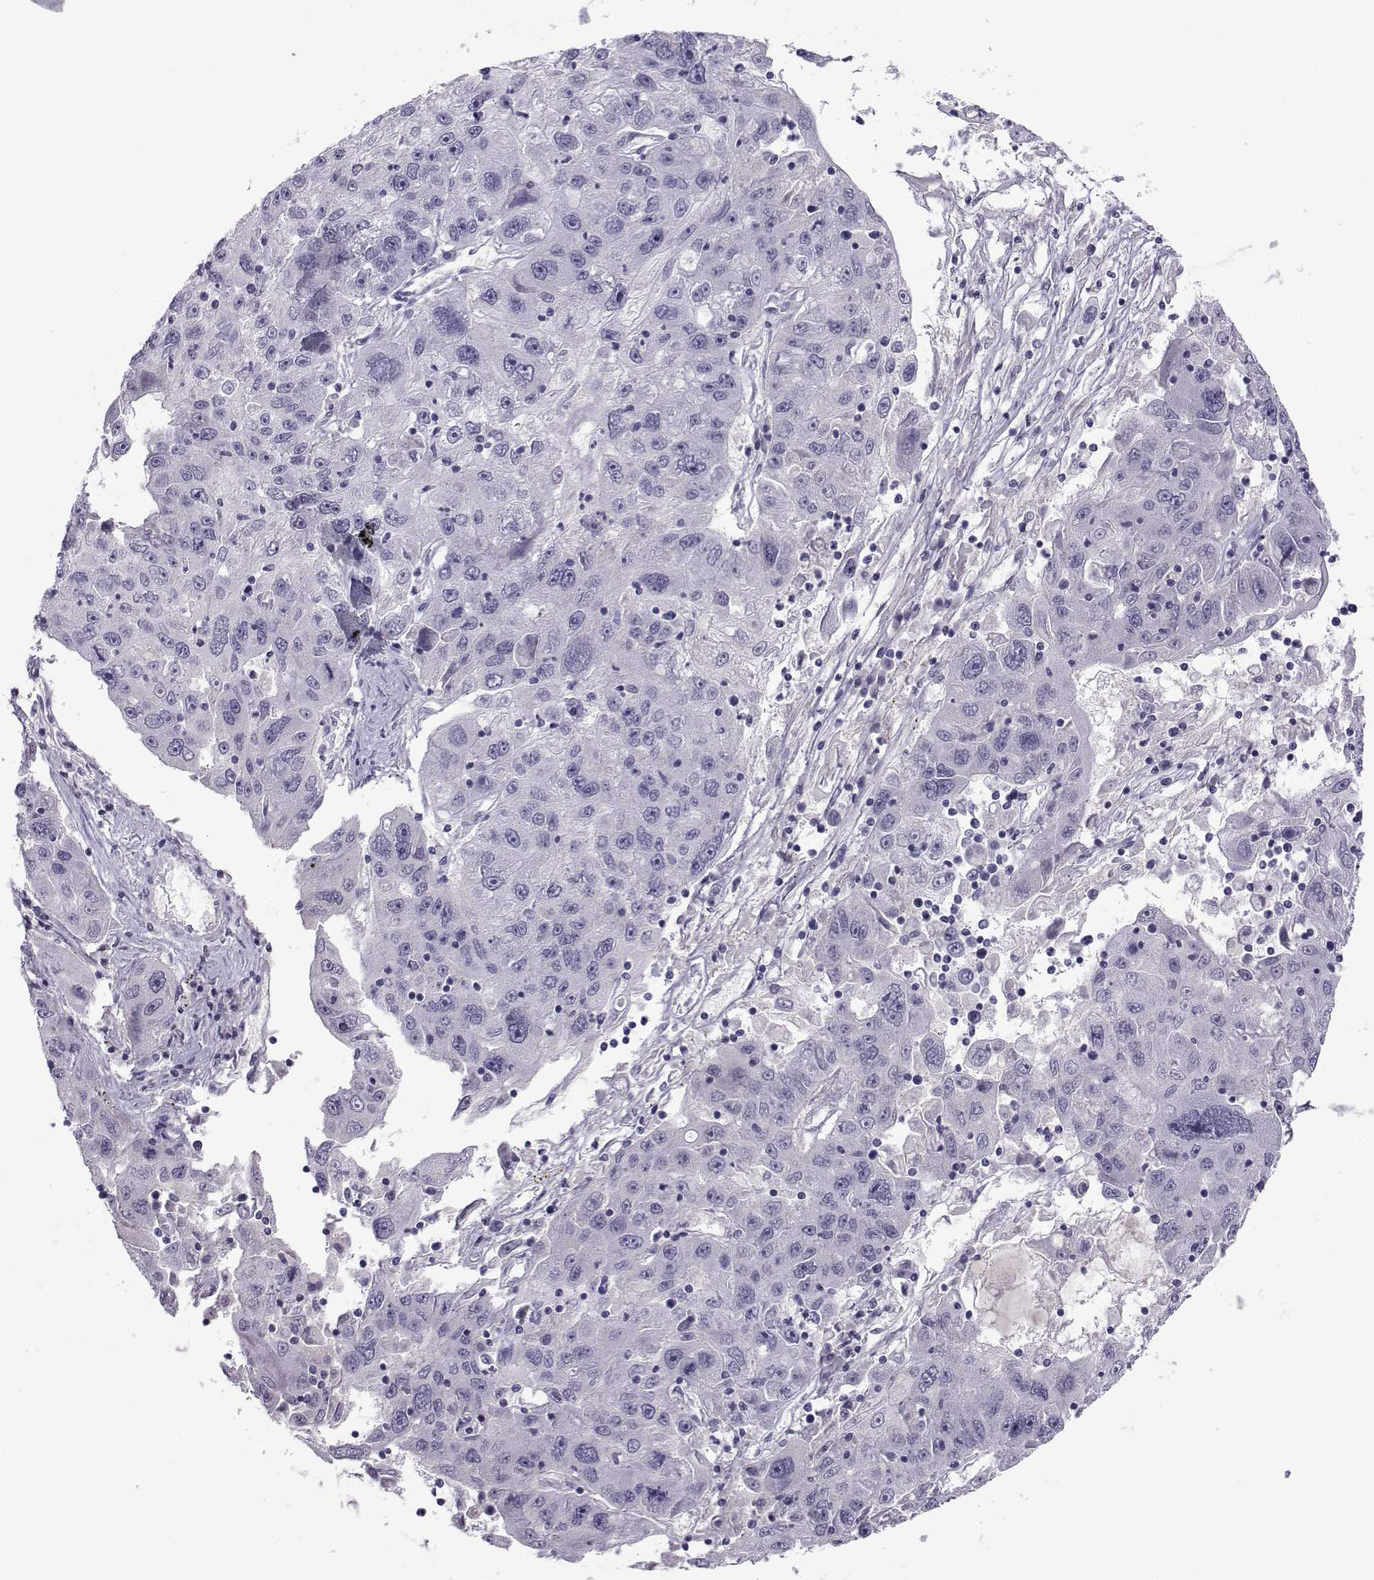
{"staining": {"intensity": "negative", "quantity": "none", "location": "none"}, "tissue": "stomach cancer", "cell_type": "Tumor cells", "image_type": "cancer", "snomed": [{"axis": "morphology", "description": "Adenocarcinoma, NOS"}, {"axis": "topography", "description": "Stomach"}], "caption": "An immunohistochemistry histopathology image of stomach cancer is shown. There is no staining in tumor cells of stomach cancer.", "gene": "ARMC2", "patient": {"sex": "male", "age": 56}}